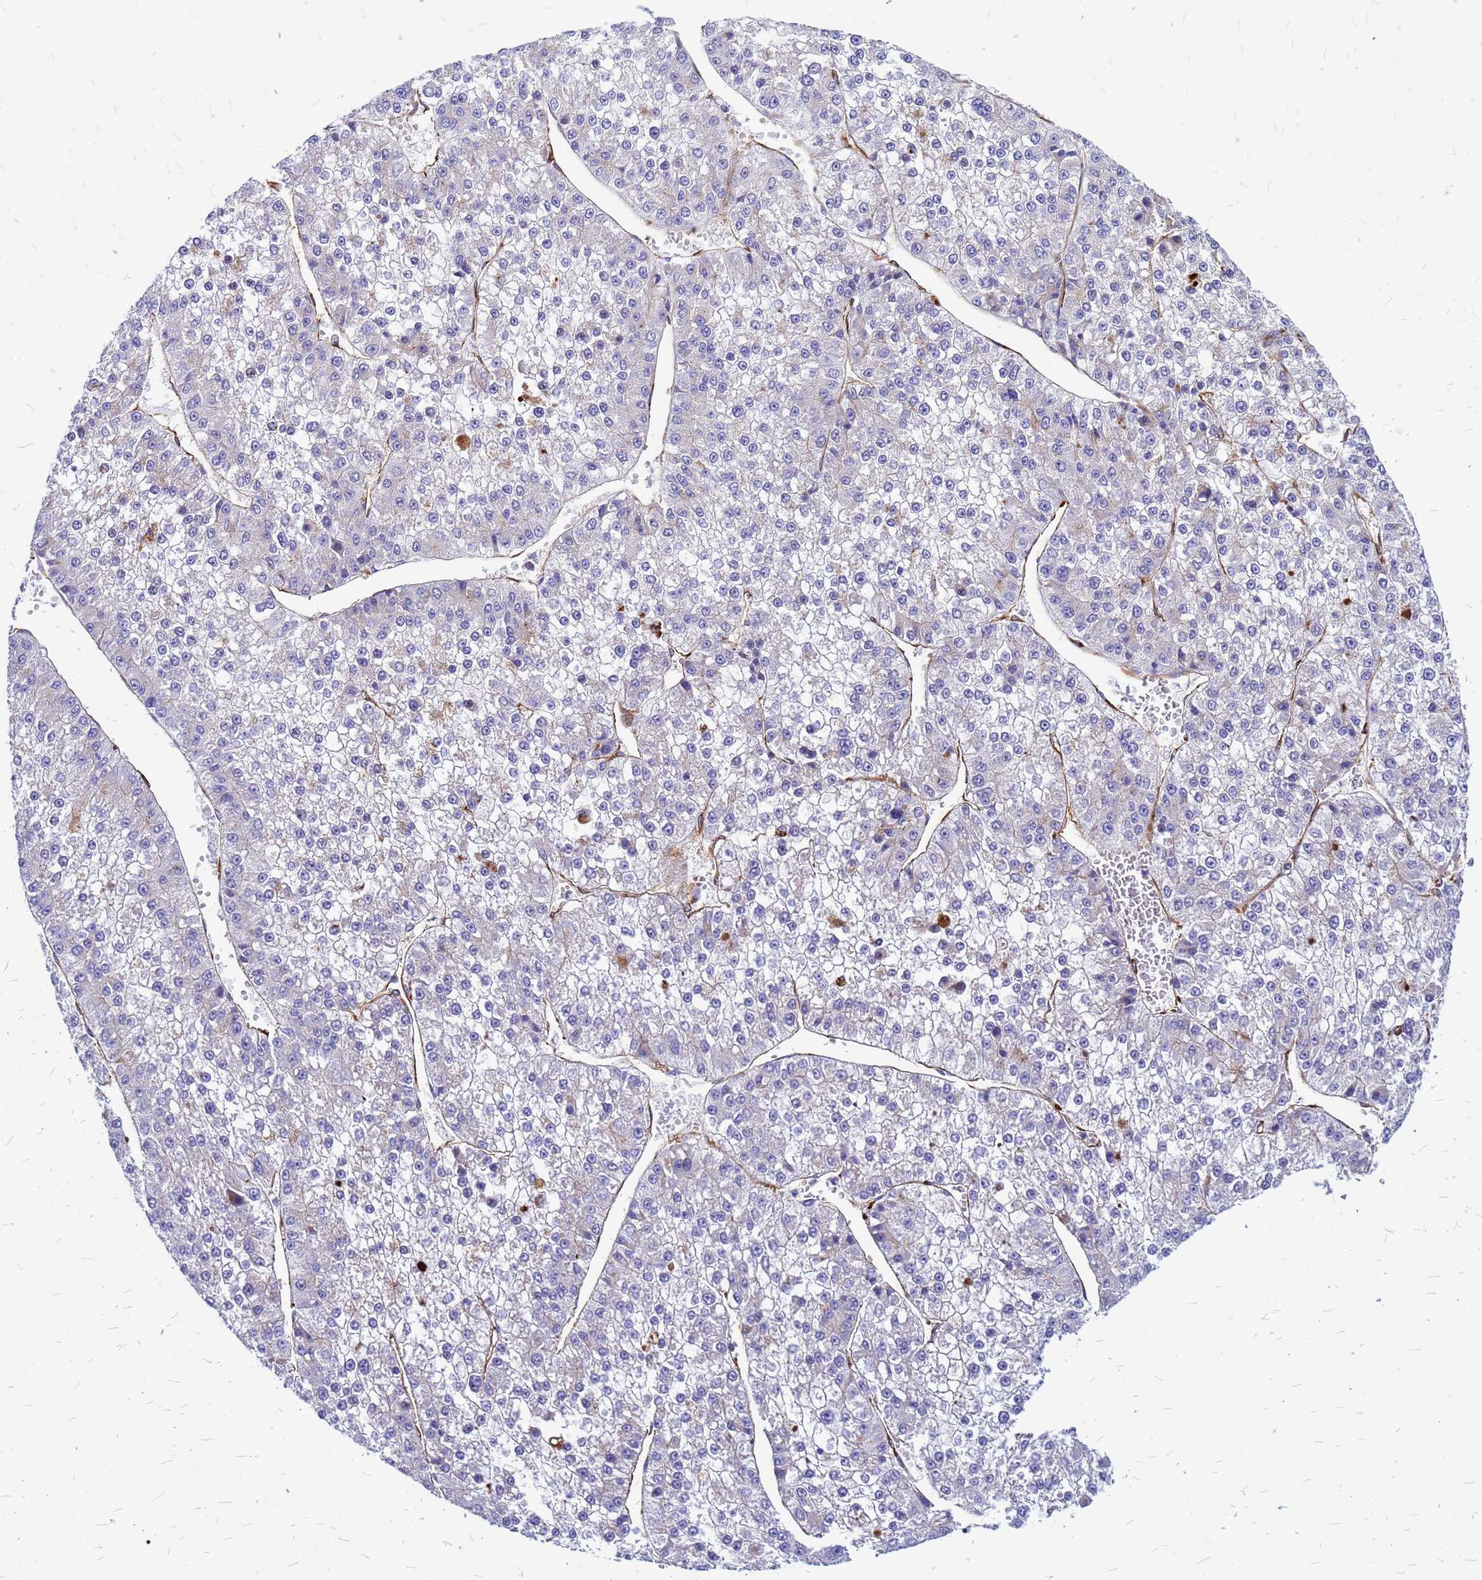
{"staining": {"intensity": "negative", "quantity": "none", "location": "none"}, "tissue": "liver cancer", "cell_type": "Tumor cells", "image_type": "cancer", "snomed": [{"axis": "morphology", "description": "Carcinoma, Hepatocellular, NOS"}, {"axis": "topography", "description": "Liver"}], "caption": "Liver hepatocellular carcinoma stained for a protein using immunohistochemistry (IHC) shows no staining tumor cells.", "gene": "NOSTRIN", "patient": {"sex": "female", "age": 73}}